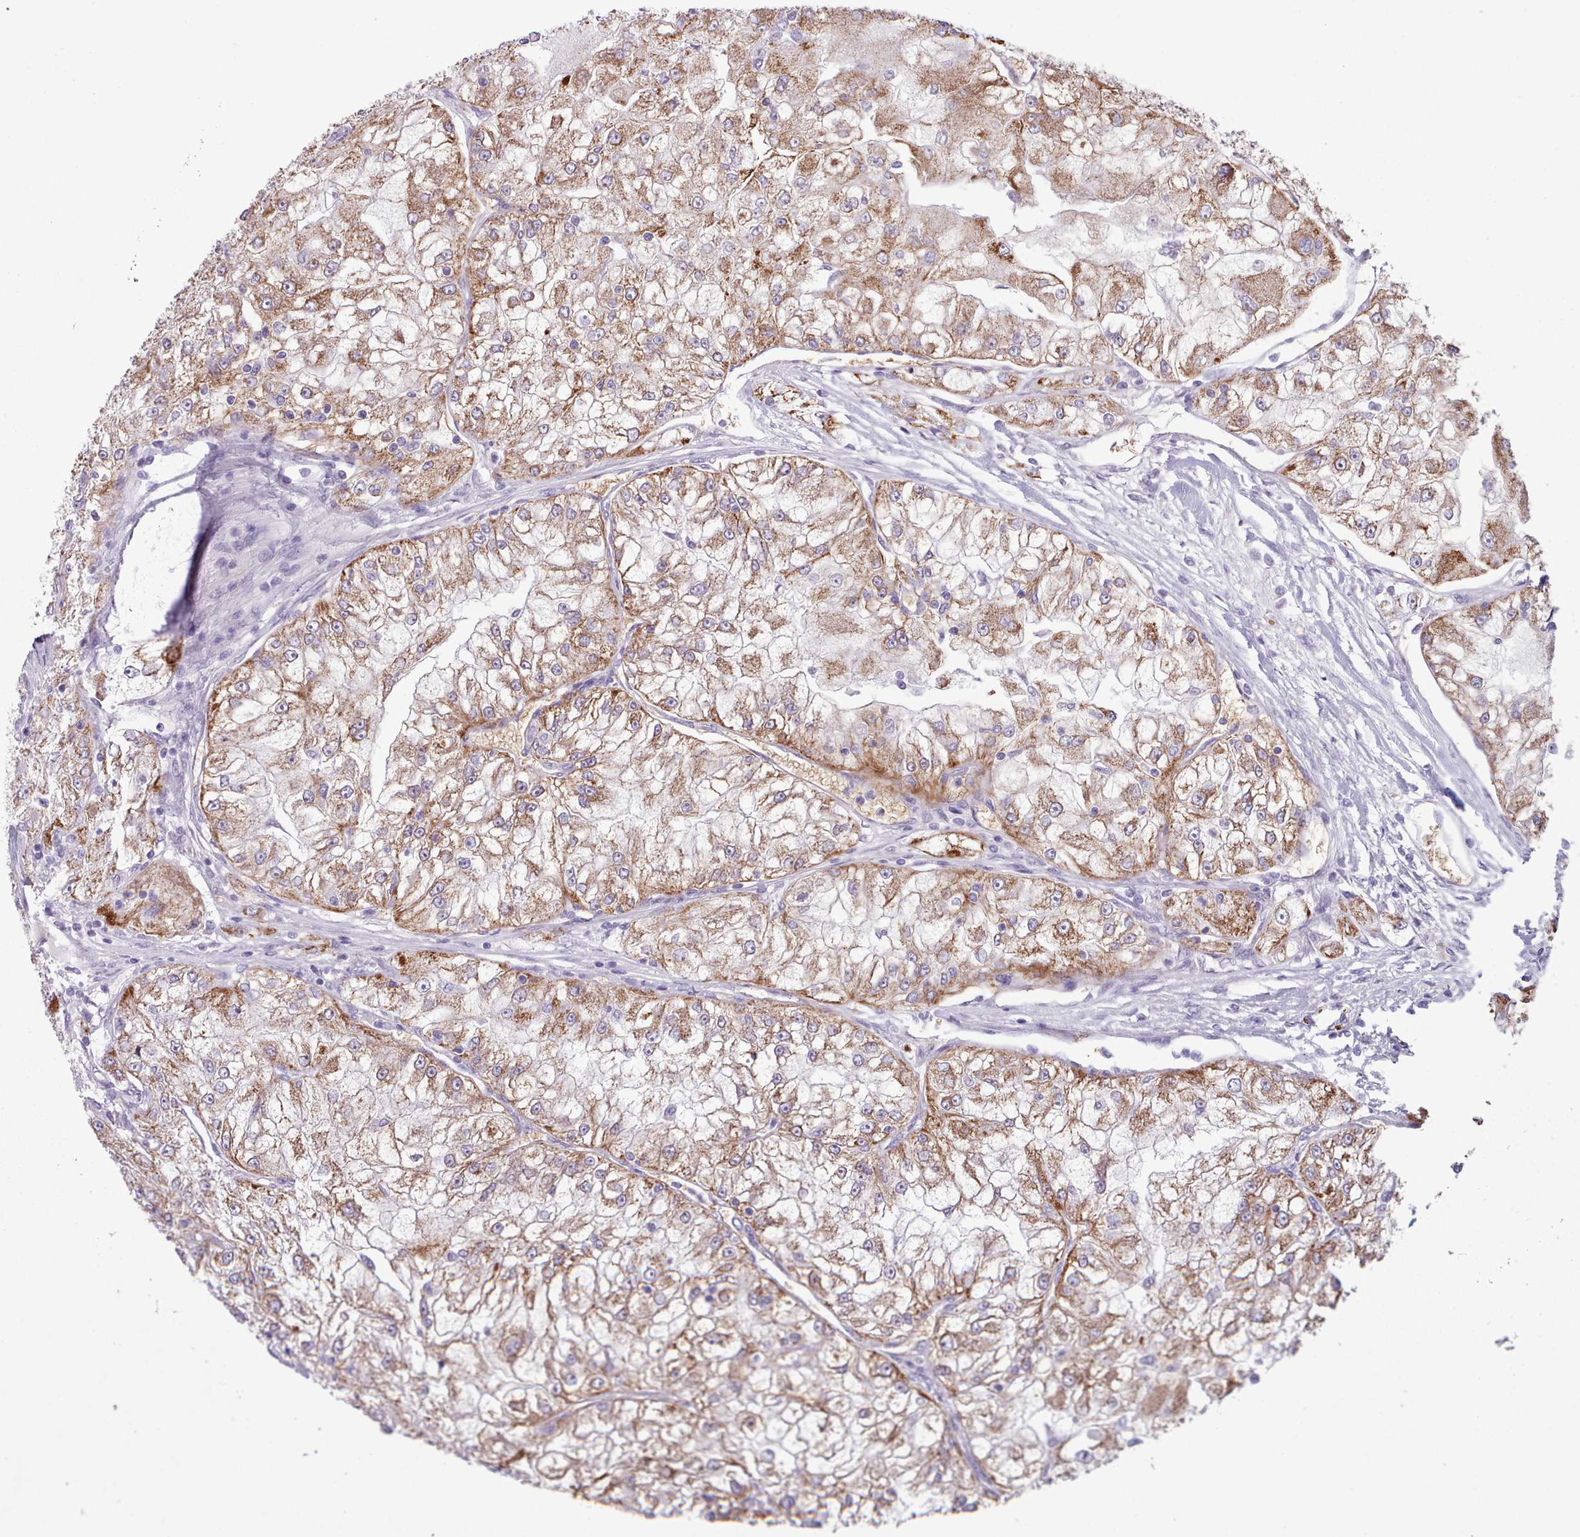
{"staining": {"intensity": "moderate", "quantity": ">75%", "location": "cytoplasmic/membranous"}, "tissue": "renal cancer", "cell_type": "Tumor cells", "image_type": "cancer", "snomed": [{"axis": "morphology", "description": "Adenocarcinoma, NOS"}, {"axis": "topography", "description": "Kidney"}], "caption": "An immunohistochemistry image of neoplastic tissue is shown. Protein staining in brown labels moderate cytoplasmic/membranous positivity in renal cancer within tumor cells.", "gene": "AK4", "patient": {"sex": "female", "age": 72}}